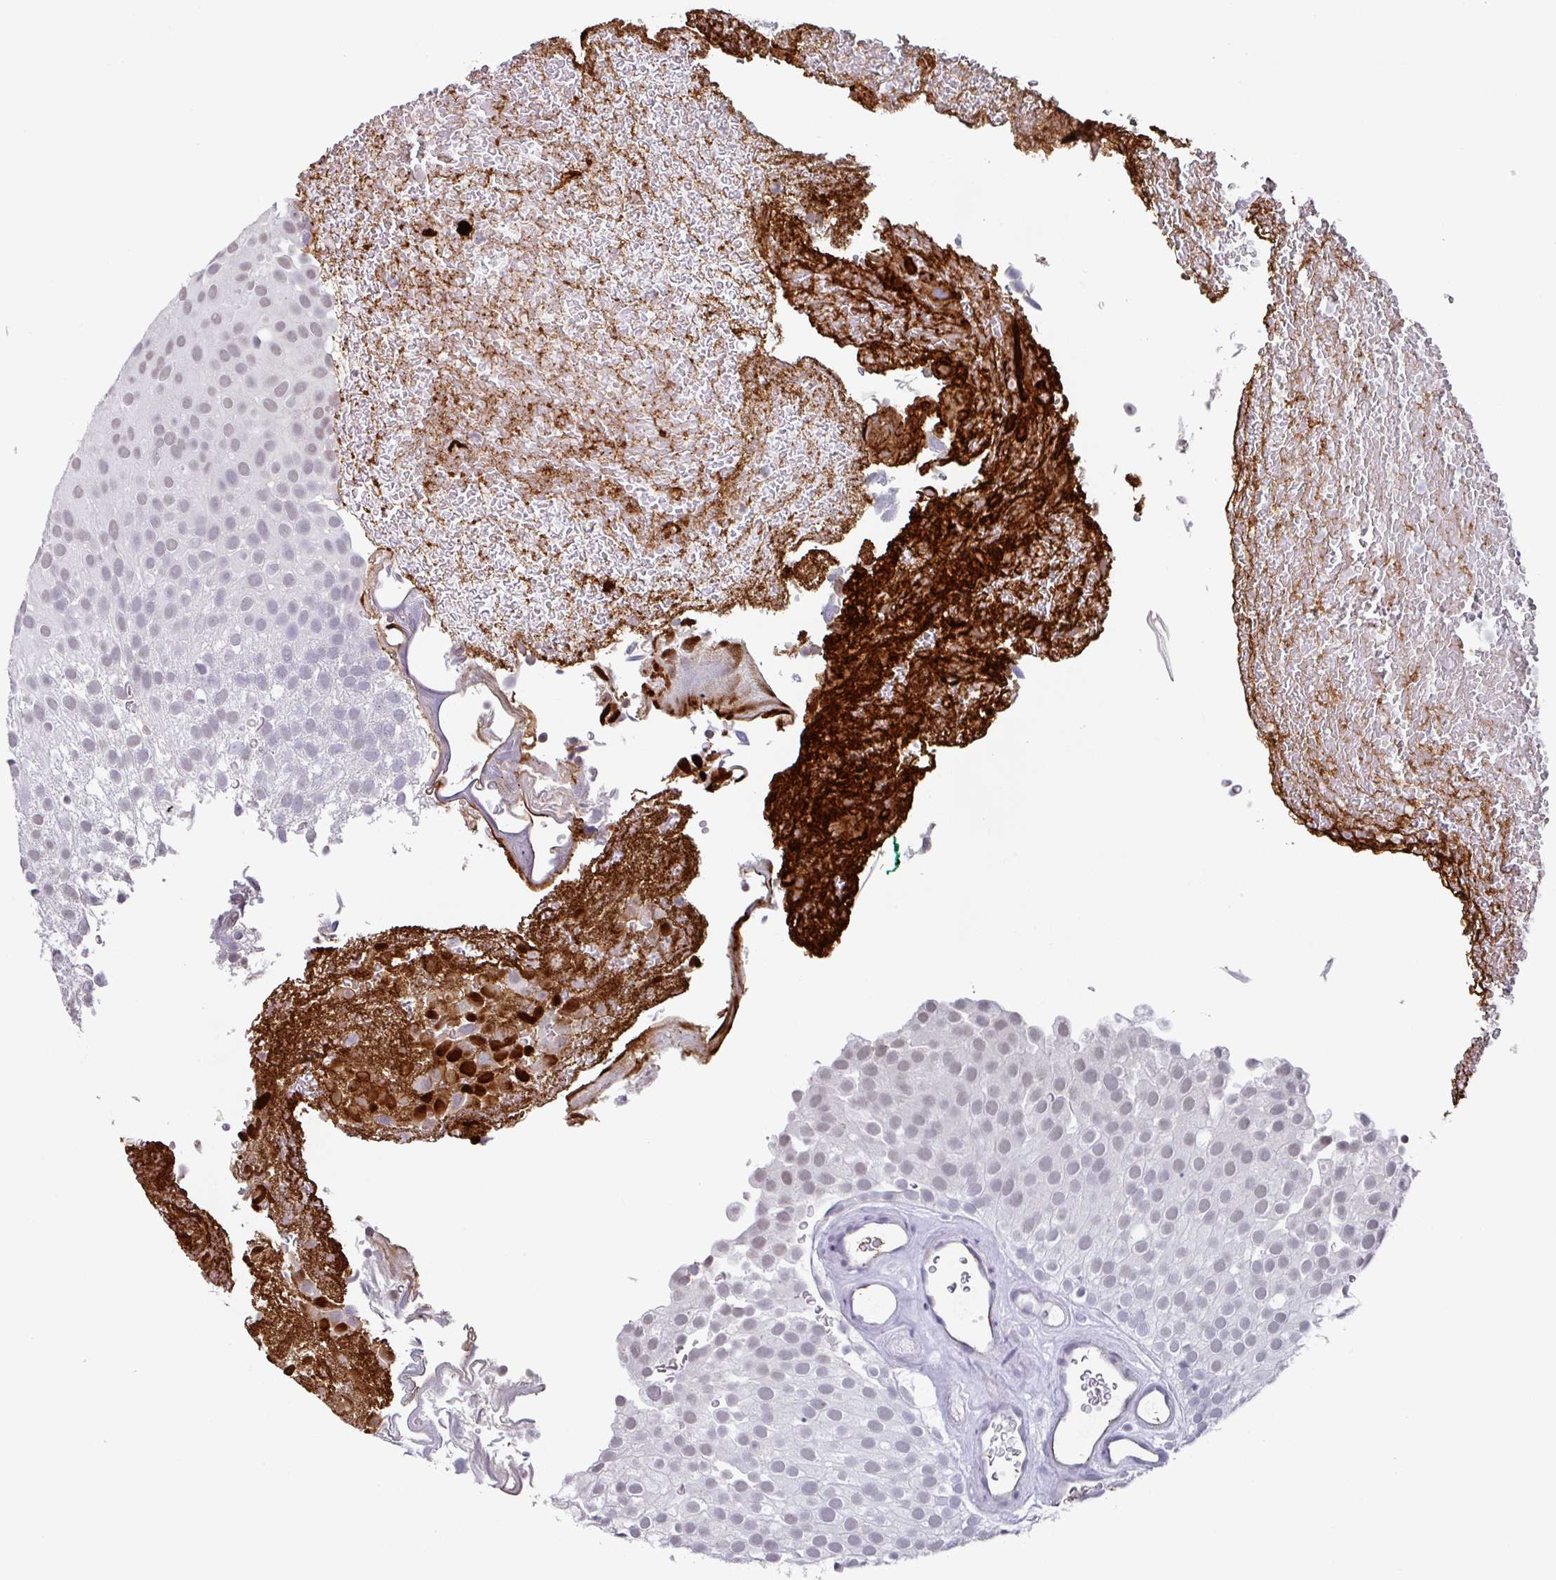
{"staining": {"intensity": "weak", "quantity": "25%-75%", "location": "nuclear"}, "tissue": "urothelial cancer", "cell_type": "Tumor cells", "image_type": "cancer", "snomed": [{"axis": "morphology", "description": "Urothelial carcinoma, Low grade"}, {"axis": "topography", "description": "Urinary bladder"}], "caption": "A low amount of weak nuclear staining is identified in approximately 25%-75% of tumor cells in urothelial carcinoma (low-grade) tissue. The staining was performed using DAB (3,3'-diaminobenzidine) to visualize the protein expression in brown, while the nuclei were stained in blue with hematoxylin (Magnification: 20x).", "gene": "C1QB", "patient": {"sex": "male", "age": 78}}